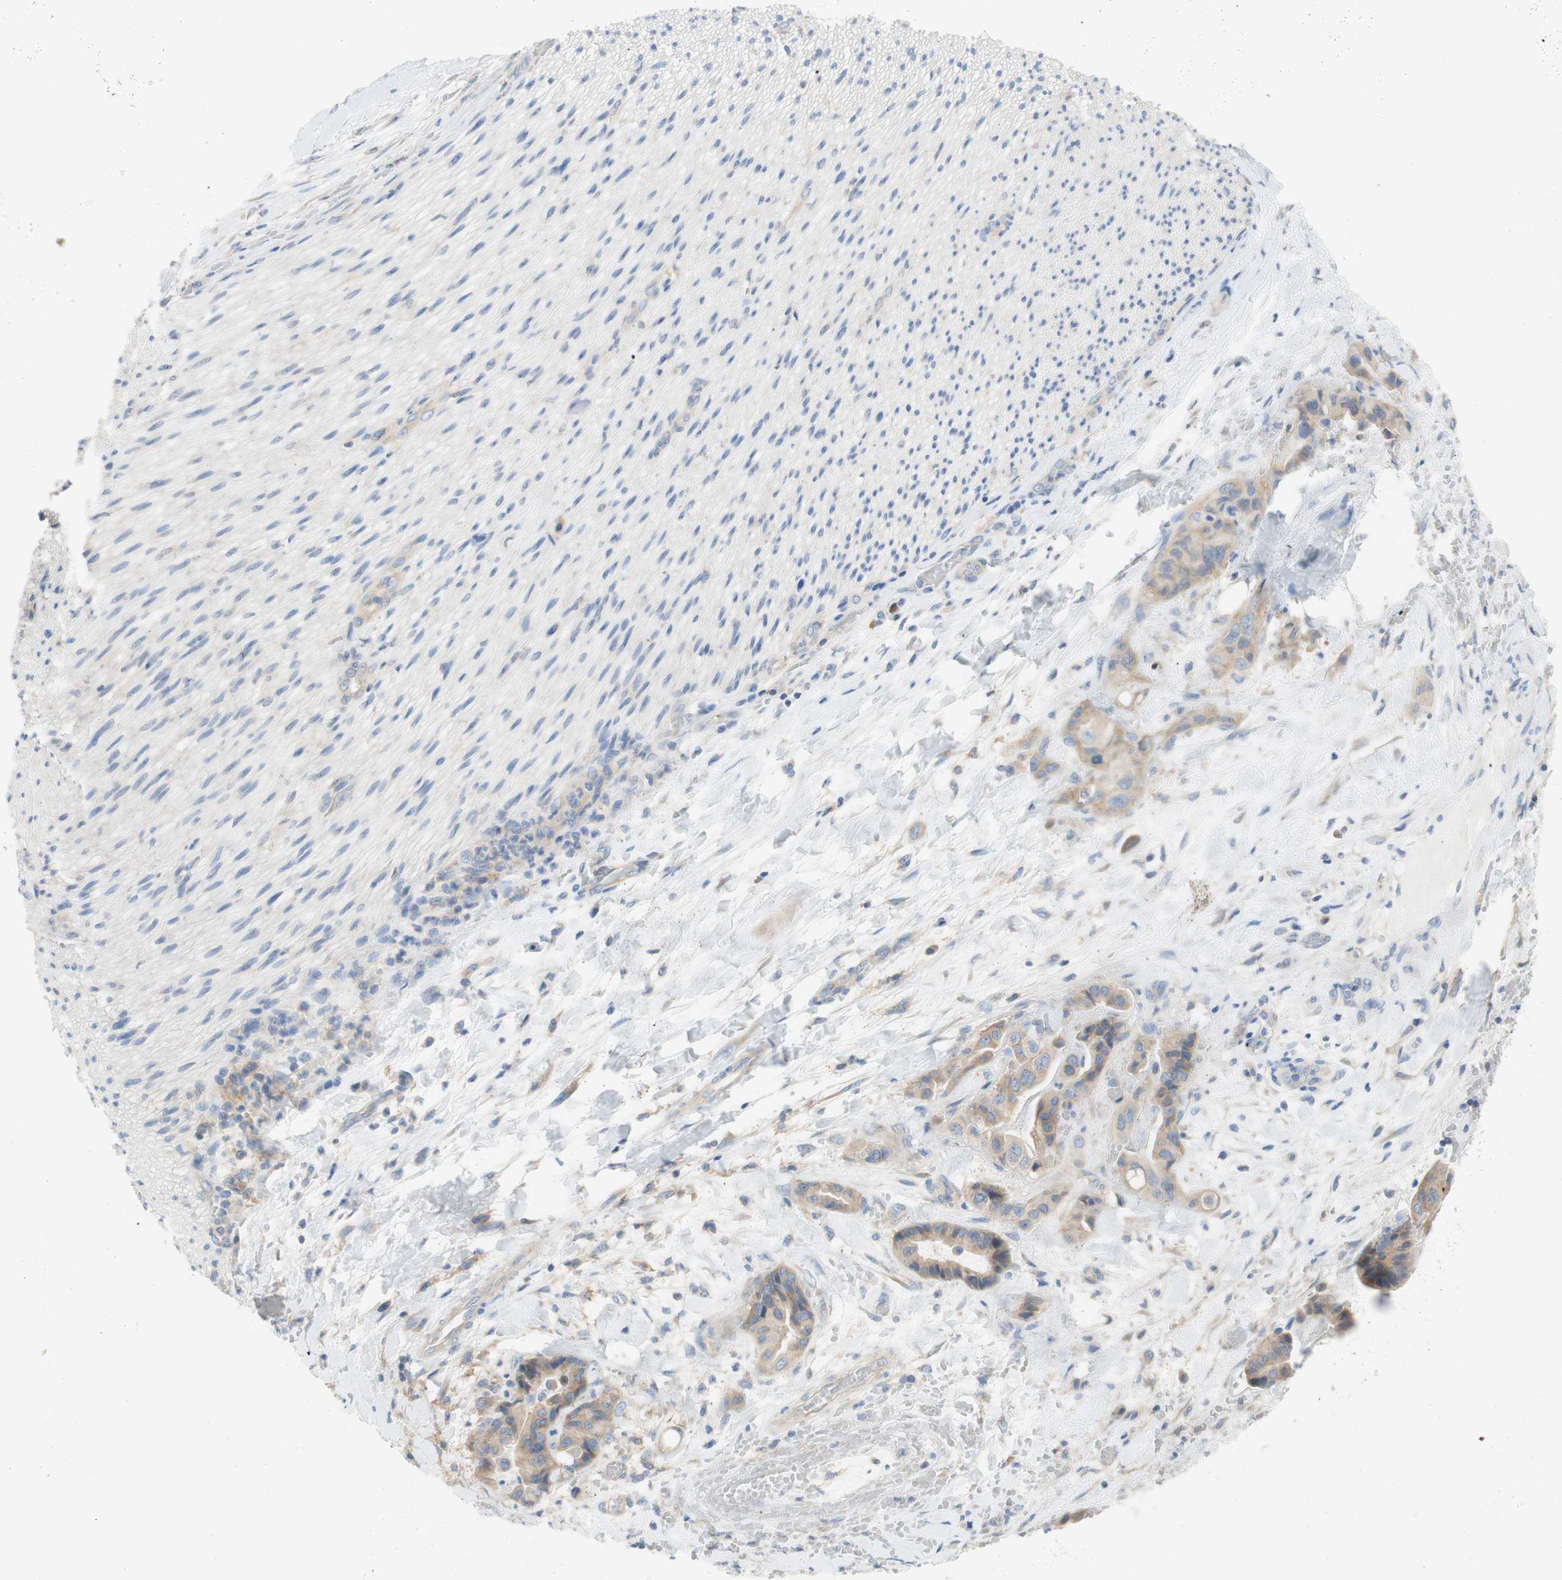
{"staining": {"intensity": "weak", "quantity": ">75%", "location": "cytoplasmic/membranous"}, "tissue": "liver cancer", "cell_type": "Tumor cells", "image_type": "cancer", "snomed": [{"axis": "morphology", "description": "Cholangiocarcinoma"}, {"axis": "topography", "description": "Liver"}], "caption": "The histopathology image demonstrates immunohistochemical staining of liver cancer. There is weak cytoplasmic/membranous positivity is appreciated in about >75% of tumor cells.", "gene": "ATP2B1", "patient": {"sex": "female", "age": 61}}